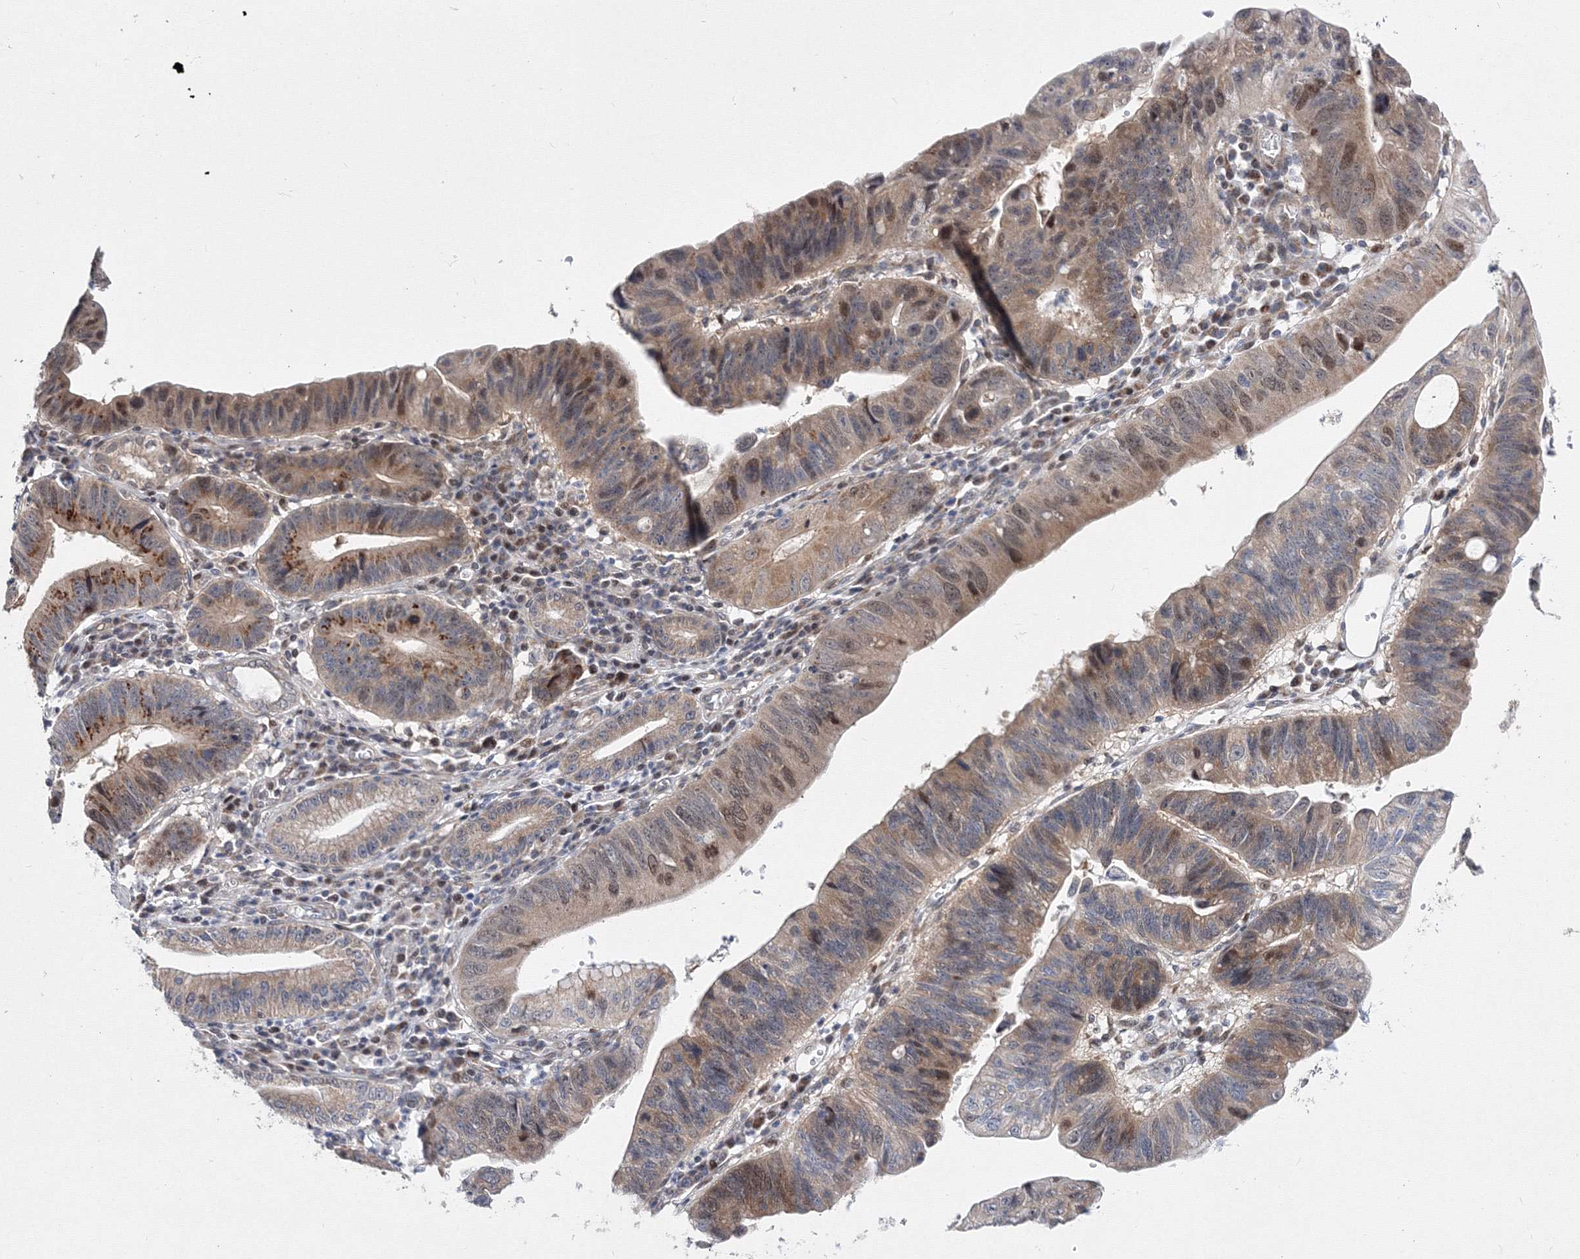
{"staining": {"intensity": "moderate", "quantity": ">75%", "location": "cytoplasmic/membranous,nuclear"}, "tissue": "stomach cancer", "cell_type": "Tumor cells", "image_type": "cancer", "snomed": [{"axis": "morphology", "description": "Adenocarcinoma, NOS"}, {"axis": "topography", "description": "Stomach"}], "caption": "This is an image of IHC staining of stomach adenocarcinoma, which shows moderate expression in the cytoplasmic/membranous and nuclear of tumor cells.", "gene": "GPN1", "patient": {"sex": "male", "age": 59}}